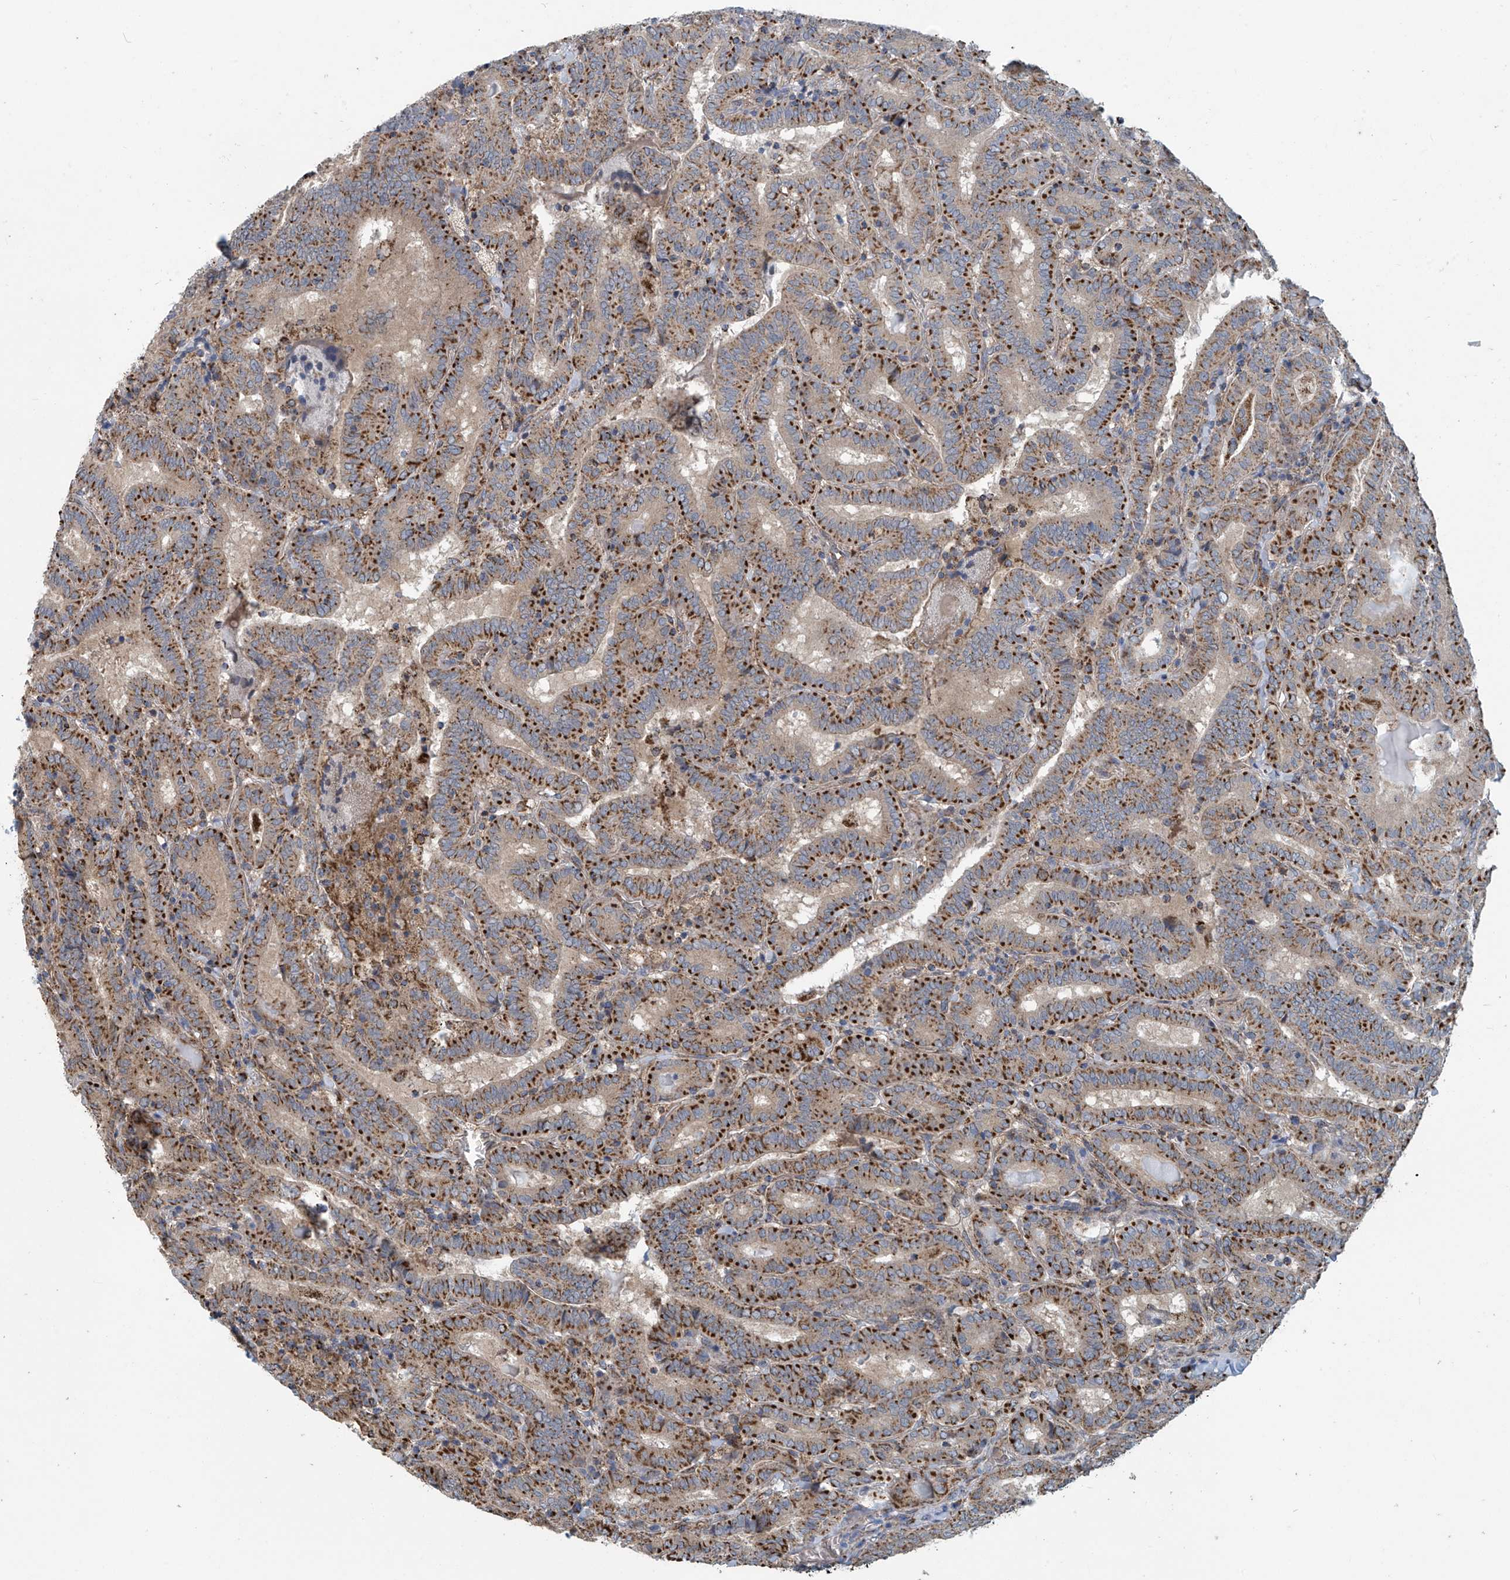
{"staining": {"intensity": "strong", "quantity": ">75%", "location": "cytoplasmic/membranous"}, "tissue": "thyroid cancer", "cell_type": "Tumor cells", "image_type": "cancer", "snomed": [{"axis": "morphology", "description": "Papillary adenocarcinoma, NOS"}, {"axis": "topography", "description": "Thyroid gland"}], "caption": "Papillary adenocarcinoma (thyroid) stained for a protein demonstrates strong cytoplasmic/membranous positivity in tumor cells. The protein of interest is stained brown, and the nuclei are stained in blue (DAB (3,3'-diaminobenzidine) IHC with brightfield microscopy, high magnification).", "gene": "COMMD1", "patient": {"sex": "female", "age": 72}}